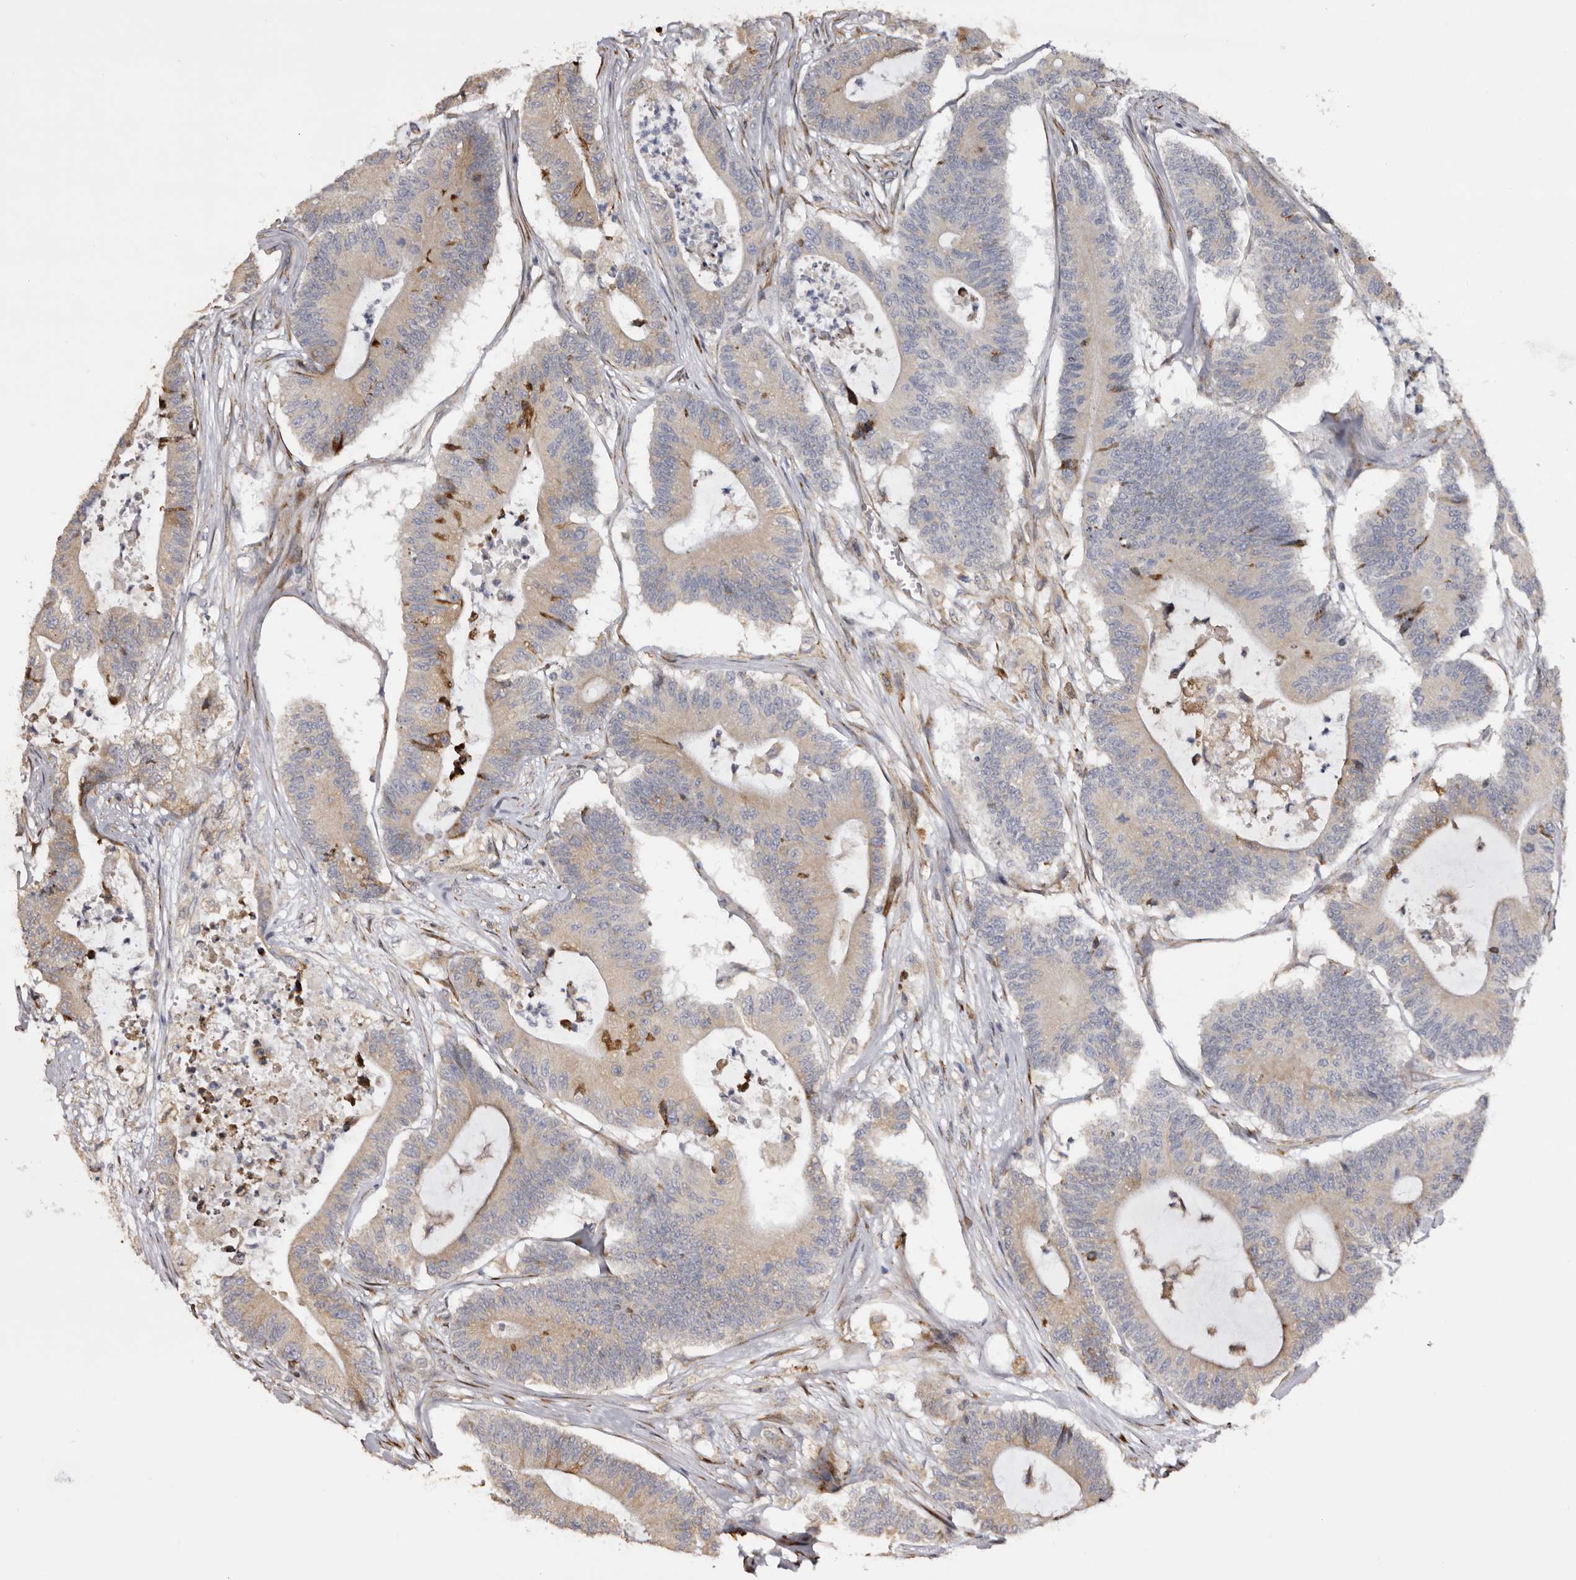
{"staining": {"intensity": "weak", "quantity": ">75%", "location": "cytoplasmic/membranous"}, "tissue": "colorectal cancer", "cell_type": "Tumor cells", "image_type": "cancer", "snomed": [{"axis": "morphology", "description": "Adenocarcinoma, NOS"}, {"axis": "topography", "description": "Colon"}], "caption": "An IHC histopathology image of tumor tissue is shown. Protein staining in brown shows weak cytoplasmic/membranous positivity in colorectal cancer within tumor cells. The protein is stained brown, and the nuclei are stained in blue (DAB (3,3'-diaminobenzidine) IHC with brightfield microscopy, high magnification).", "gene": "PIGX", "patient": {"sex": "female", "age": 84}}